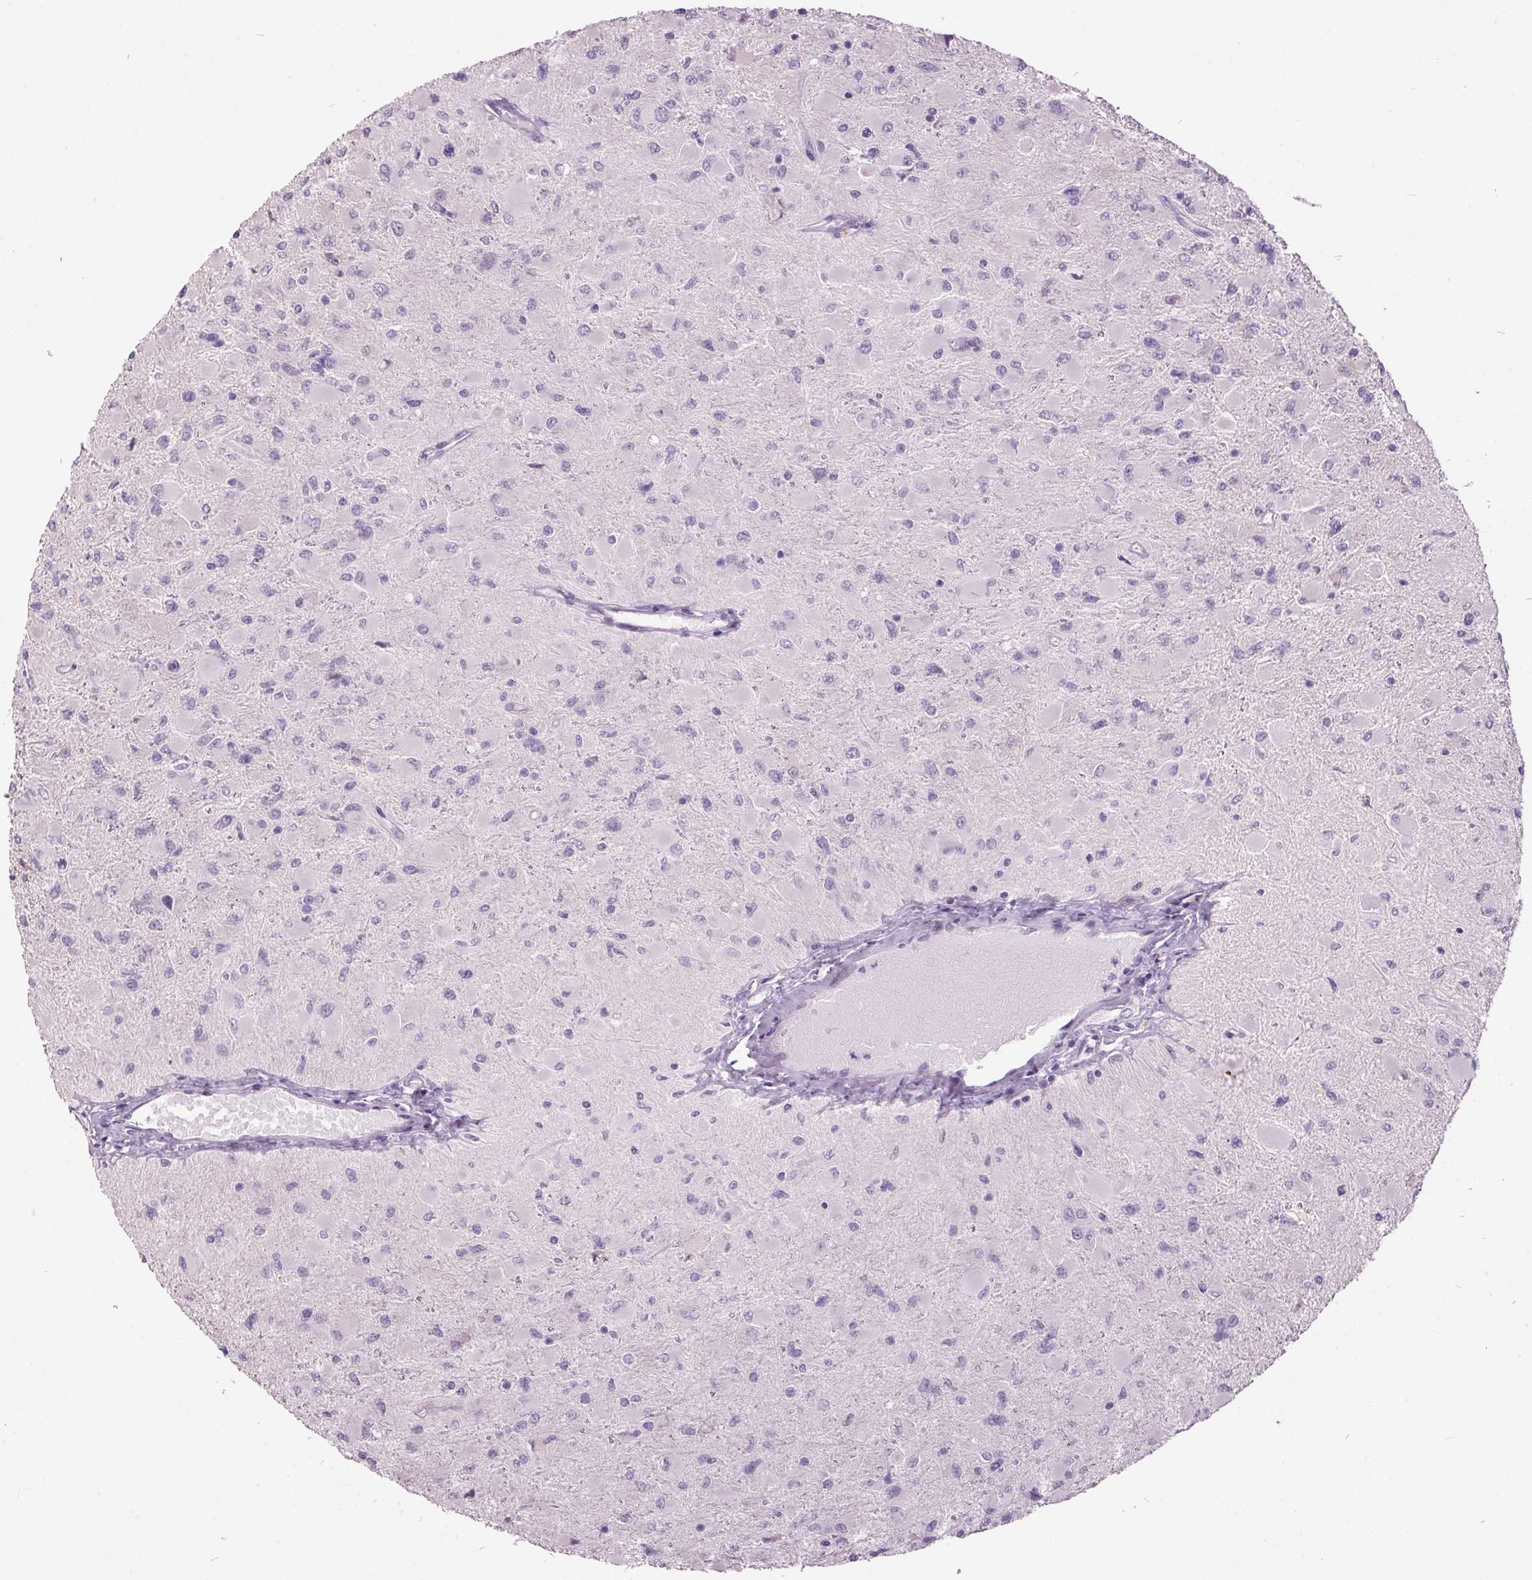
{"staining": {"intensity": "negative", "quantity": "none", "location": "none"}, "tissue": "glioma", "cell_type": "Tumor cells", "image_type": "cancer", "snomed": [{"axis": "morphology", "description": "Glioma, malignant, High grade"}, {"axis": "topography", "description": "Cerebral cortex"}], "caption": "DAB (3,3'-diaminobenzidine) immunohistochemical staining of human malignant high-grade glioma displays no significant expression in tumor cells.", "gene": "ODAD2", "patient": {"sex": "female", "age": 36}}